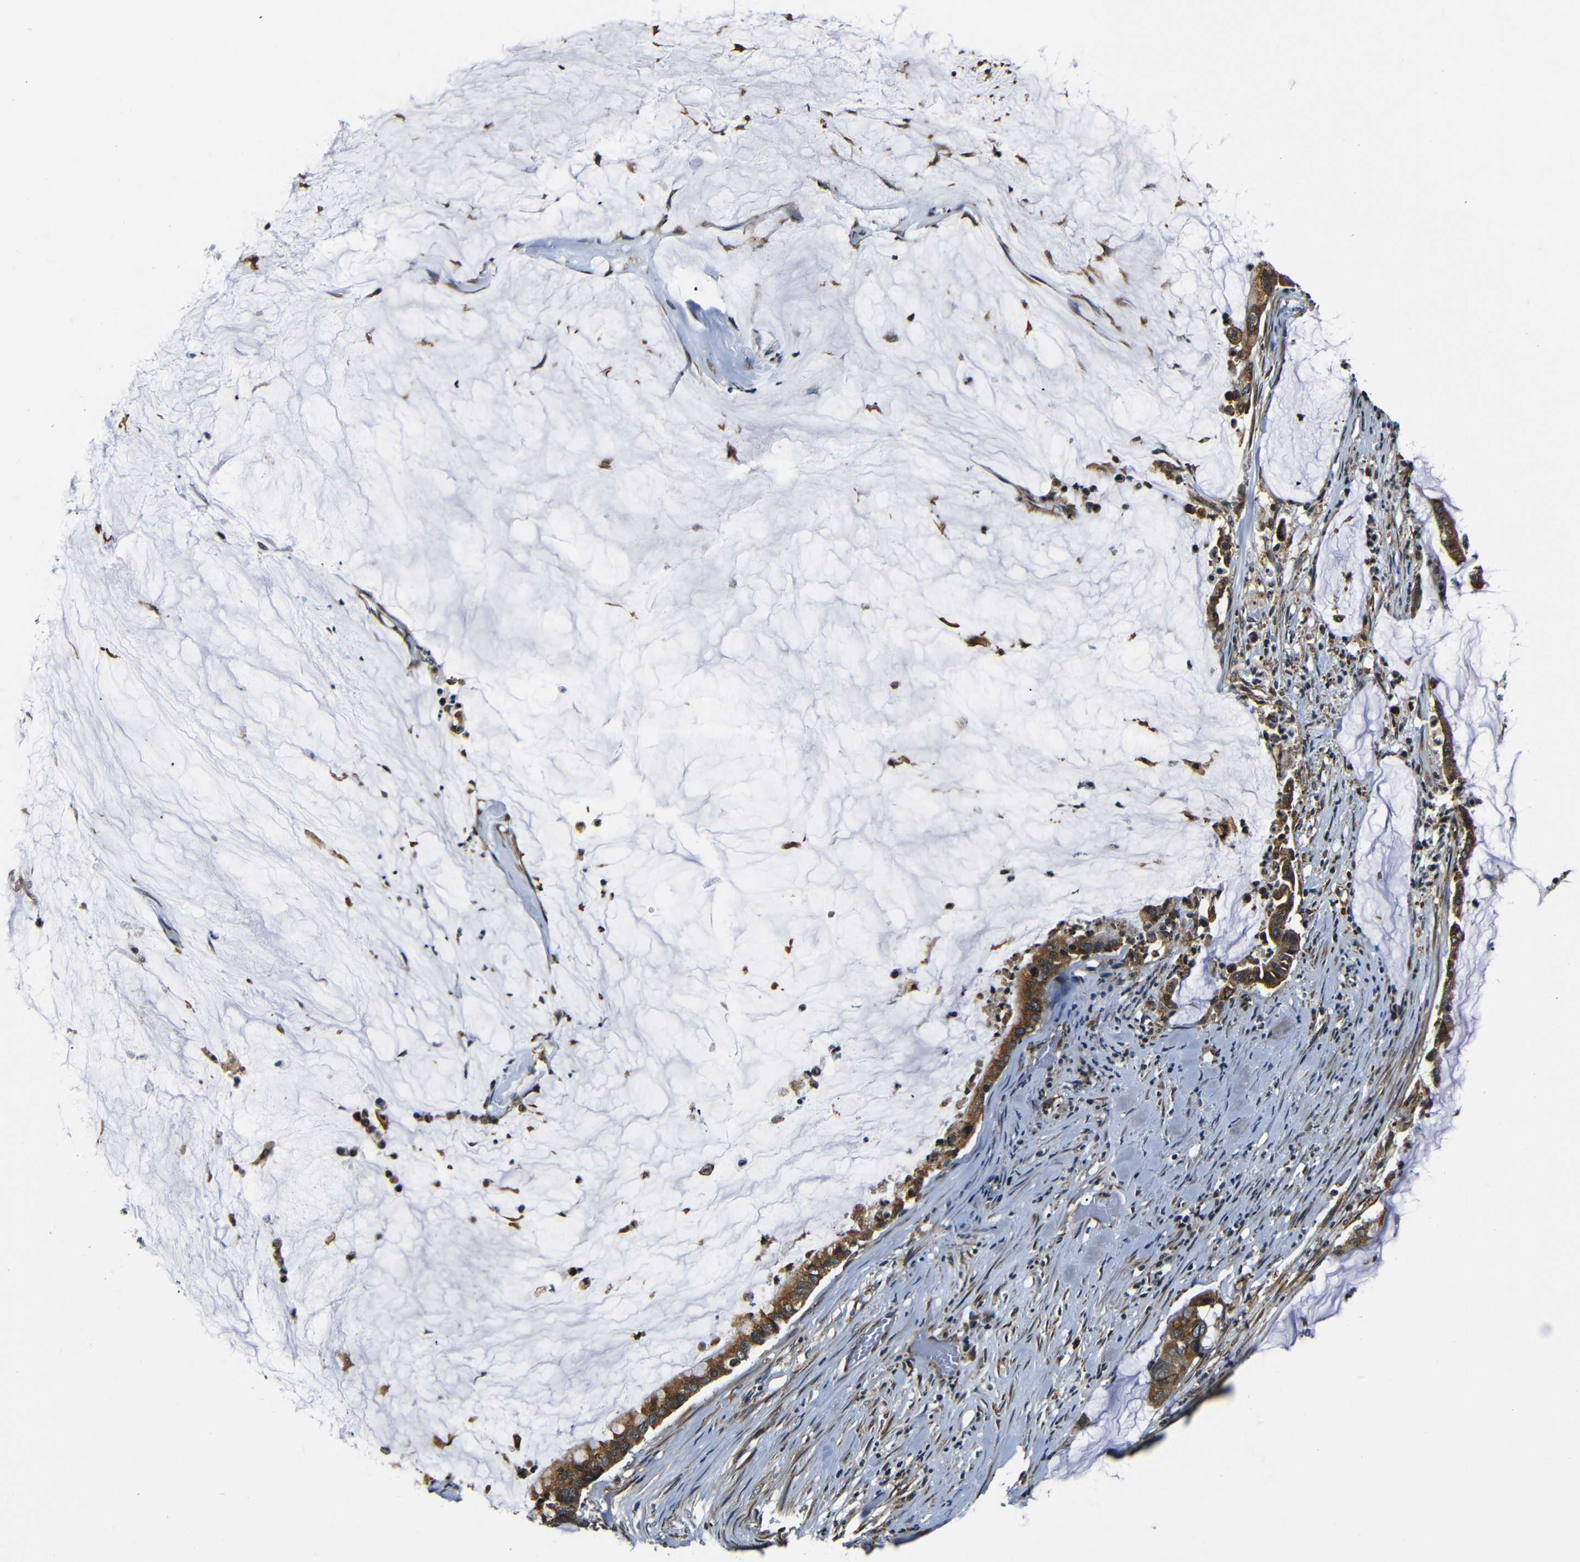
{"staining": {"intensity": "moderate", "quantity": ">75%", "location": "cytoplasmic/membranous"}, "tissue": "pancreatic cancer", "cell_type": "Tumor cells", "image_type": "cancer", "snomed": [{"axis": "morphology", "description": "Adenocarcinoma, NOS"}, {"axis": "topography", "description": "Pancreas"}], "caption": "Pancreatic adenocarcinoma tissue shows moderate cytoplasmic/membranous expression in about >75% of tumor cells", "gene": "NCBP3", "patient": {"sex": "male", "age": 41}}